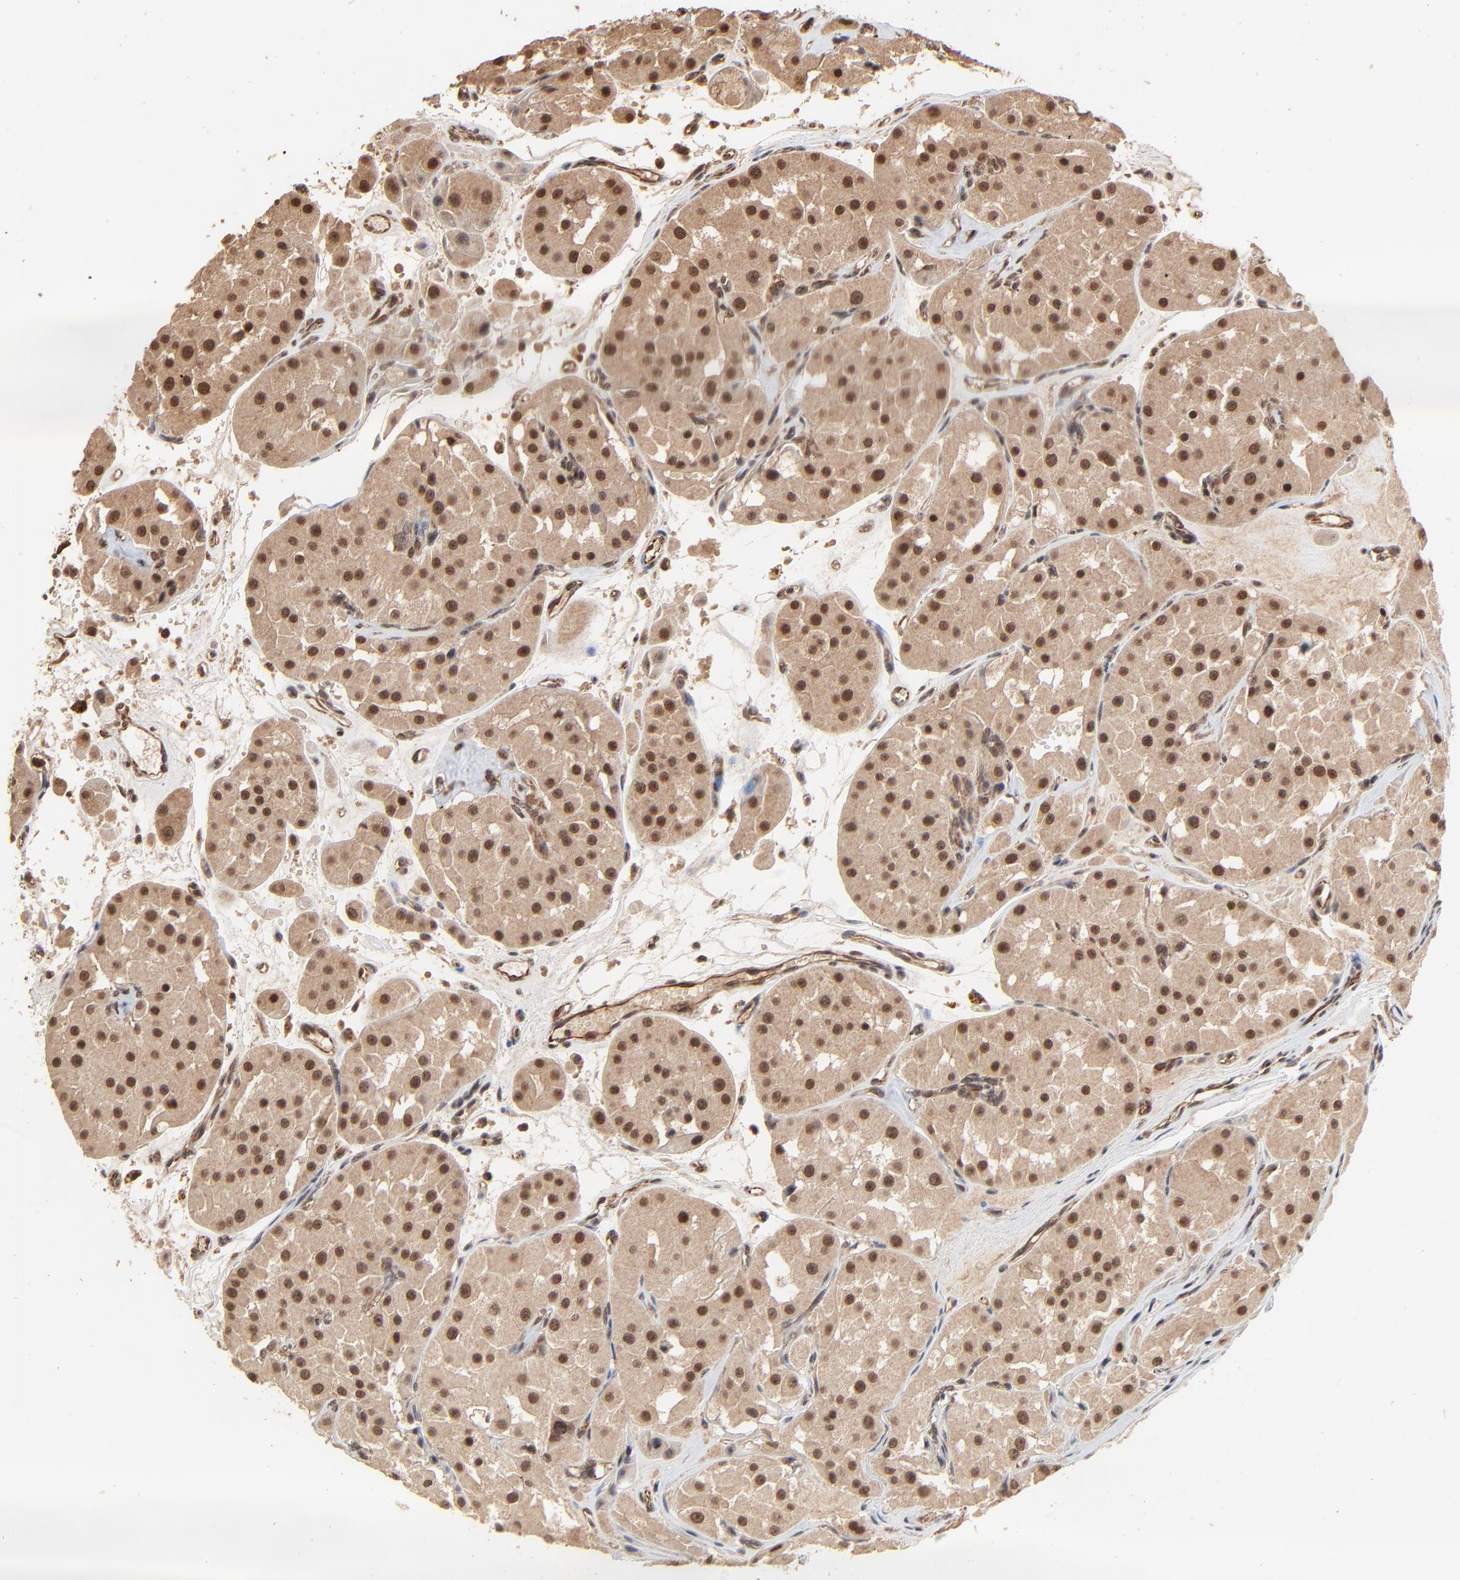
{"staining": {"intensity": "strong", "quantity": ">75%", "location": "cytoplasmic/membranous,nuclear"}, "tissue": "renal cancer", "cell_type": "Tumor cells", "image_type": "cancer", "snomed": [{"axis": "morphology", "description": "Adenocarcinoma, uncertain malignant potential"}, {"axis": "topography", "description": "Kidney"}], "caption": "Immunohistochemical staining of human renal cancer demonstrates strong cytoplasmic/membranous and nuclear protein staining in approximately >75% of tumor cells.", "gene": "FAM227A", "patient": {"sex": "male", "age": 63}}